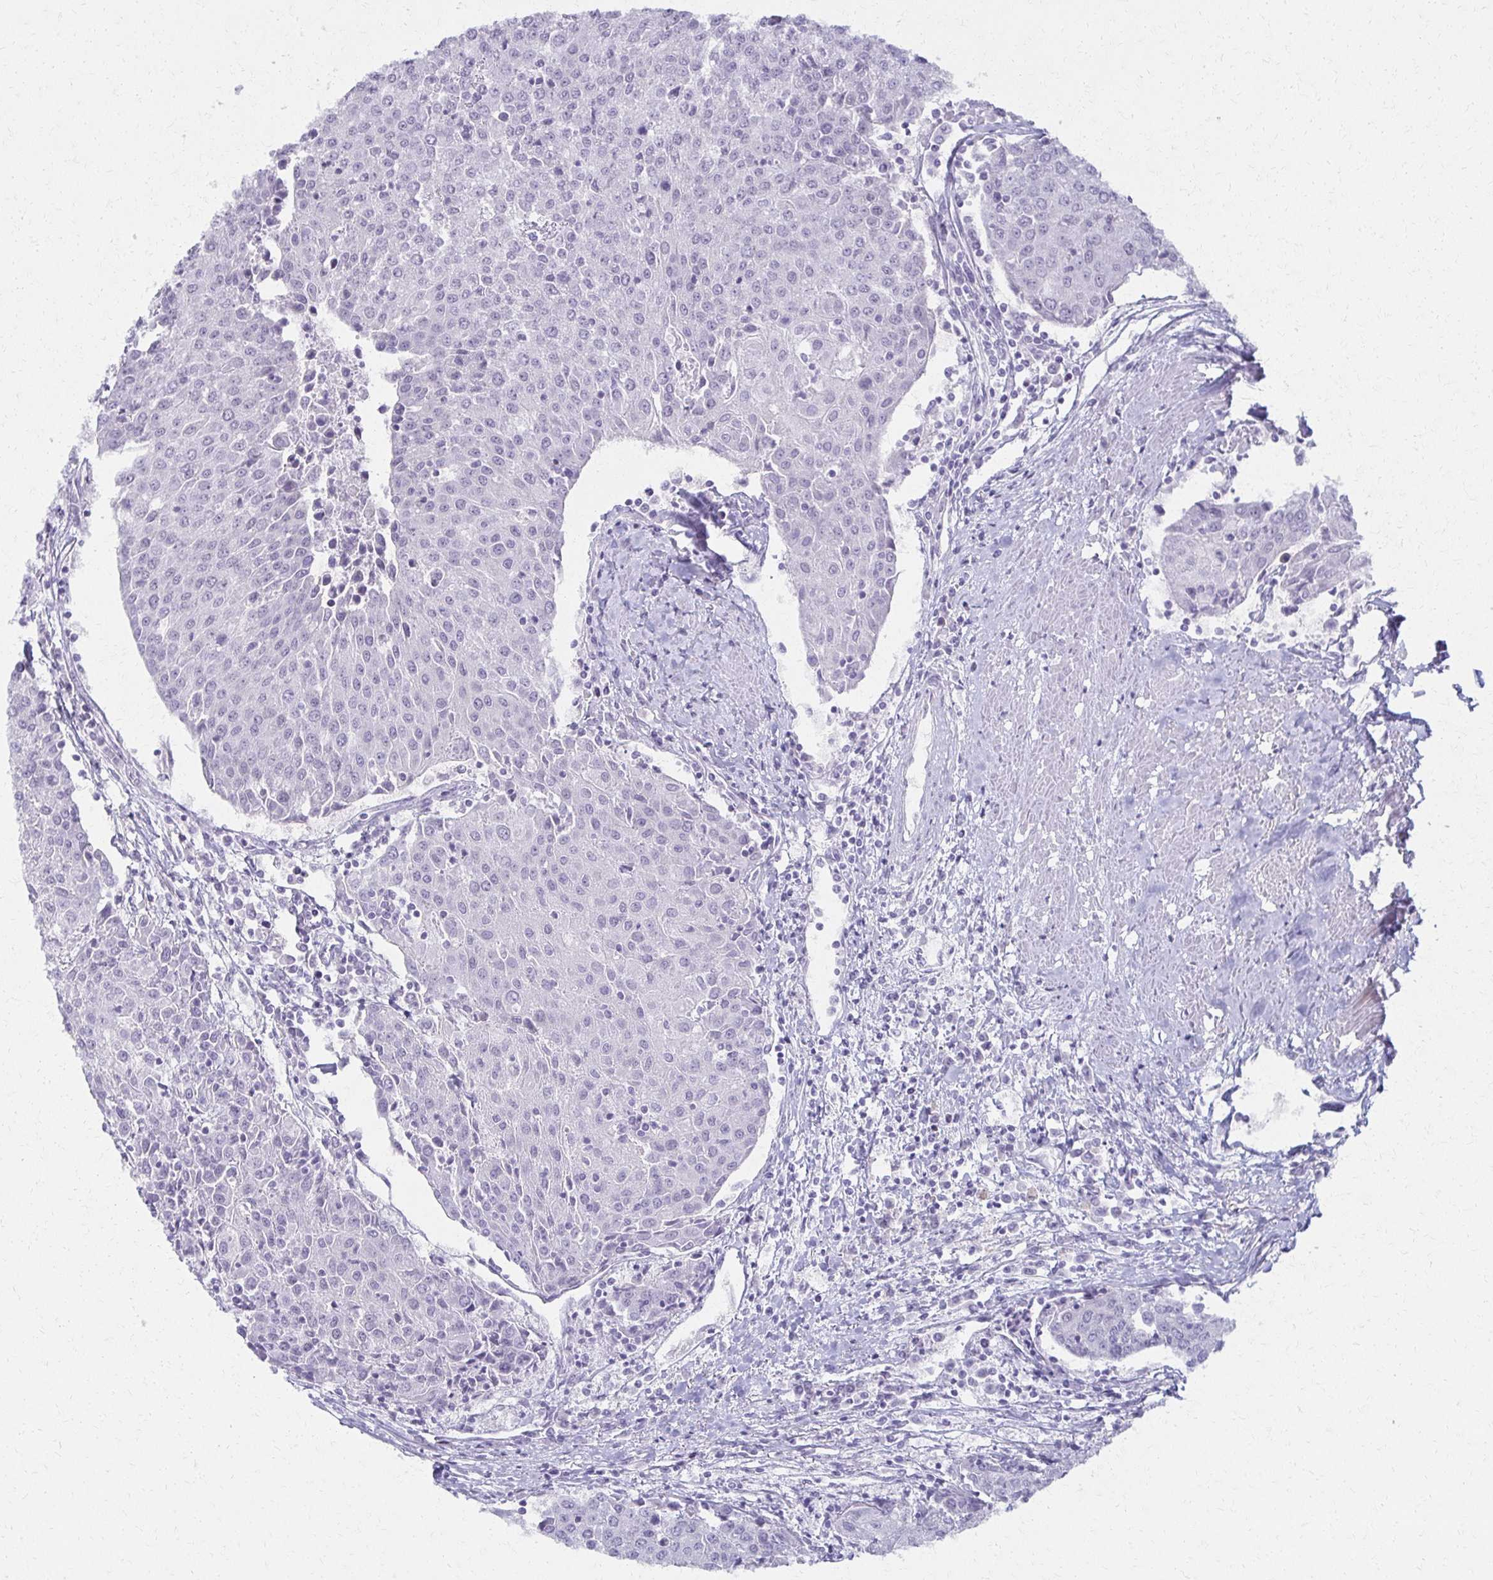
{"staining": {"intensity": "negative", "quantity": "none", "location": "none"}, "tissue": "urothelial cancer", "cell_type": "Tumor cells", "image_type": "cancer", "snomed": [{"axis": "morphology", "description": "Urothelial carcinoma, High grade"}, {"axis": "topography", "description": "Urinary bladder"}], "caption": "Urothelial cancer was stained to show a protein in brown. There is no significant staining in tumor cells.", "gene": "MORC4", "patient": {"sex": "female", "age": 85}}